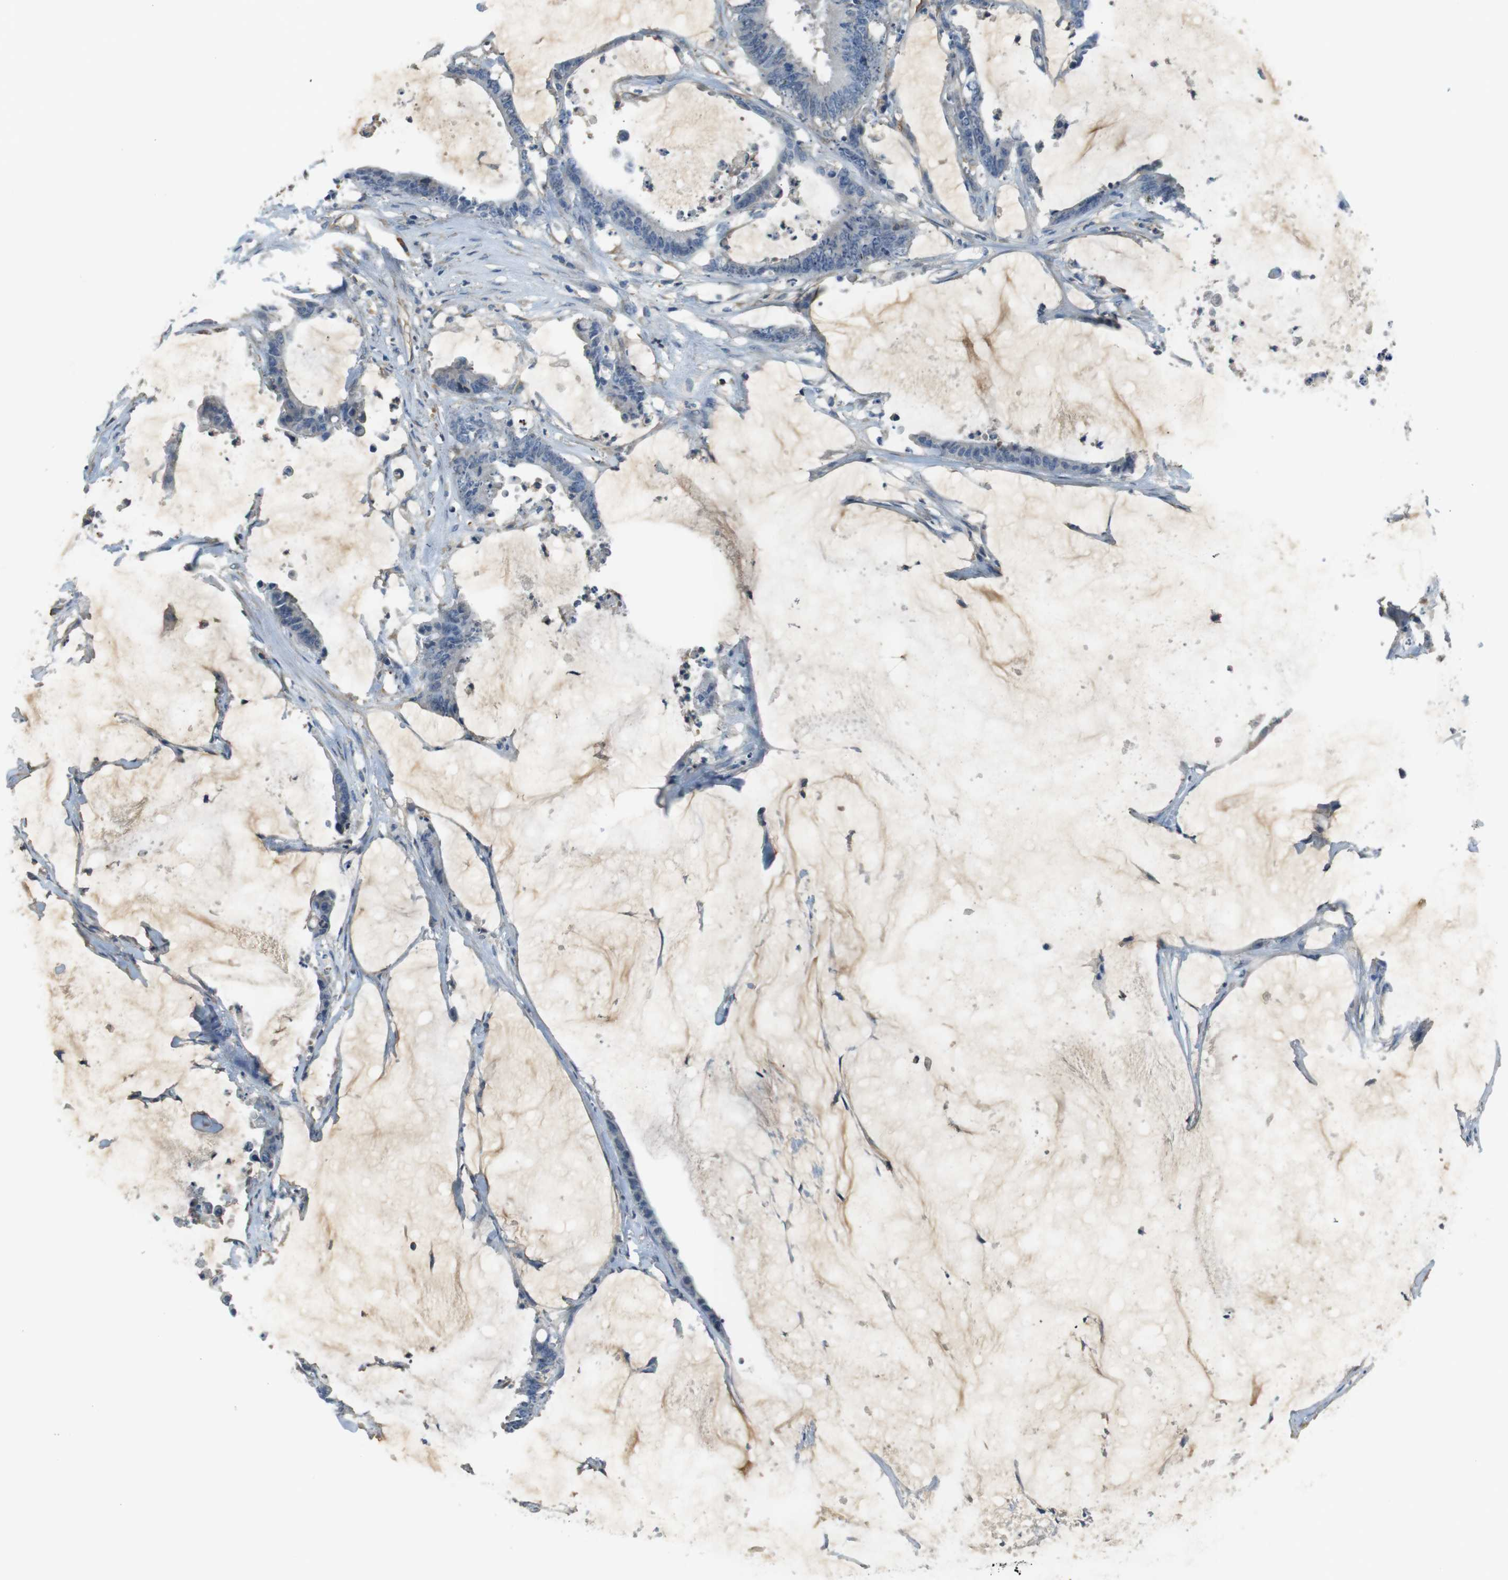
{"staining": {"intensity": "negative", "quantity": "none", "location": "none"}, "tissue": "colorectal cancer", "cell_type": "Tumor cells", "image_type": "cancer", "snomed": [{"axis": "morphology", "description": "Adenocarcinoma, NOS"}, {"axis": "topography", "description": "Rectum"}], "caption": "DAB (3,3'-diaminobenzidine) immunohistochemical staining of colorectal cancer (adenocarcinoma) shows no significant expression in tumor cells. (Brightfield microscopy of DAB (3,3'-diaminobenzidine) immunohistochemistry at high magnification).", "gene": "FCAR", "patient": {"sex": "female", "age": 66}}